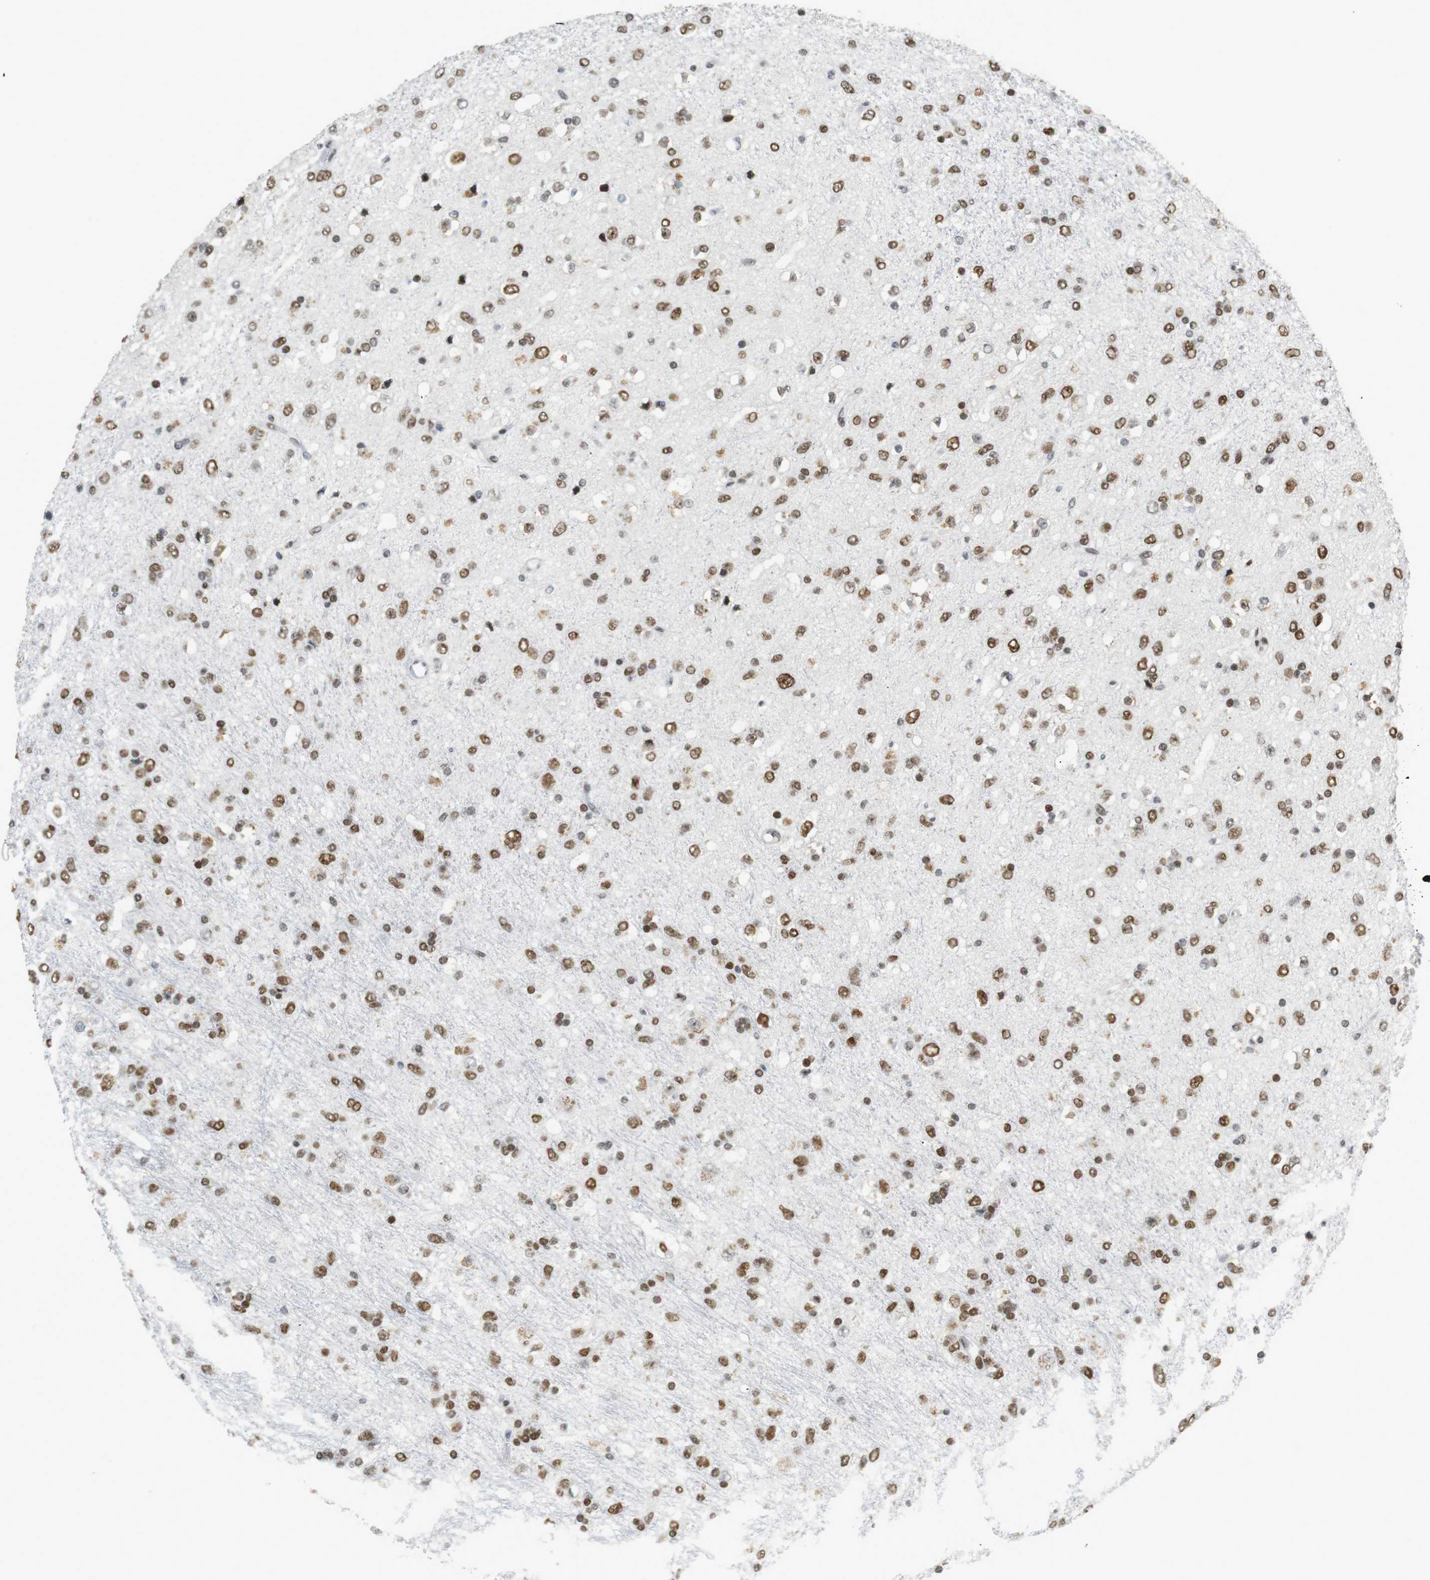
{"staining": {"intensity": "strong", "quantity": ">75%", "location": "nuclear"}, "tissue": "glioma", "cell_type": "Tumor cells", "image_type": "cancer", "snomed": [{"axis": "morphology", "description": "Glioma, malignant, Low grade"}, {"axis": "topography", "description": "Brain"}], "caption": "The immunohistochemical stain highlights strong nuclear staining in tumor cells of glioma tissue. Using DAB (3,3'-diaminobenzidine) (brown) and hematoxylin (blue) stains, captured at high magnification using brightfield microscopy.", "gene": "RIOX2", "patient": {"sex": "male", "age": 77}}